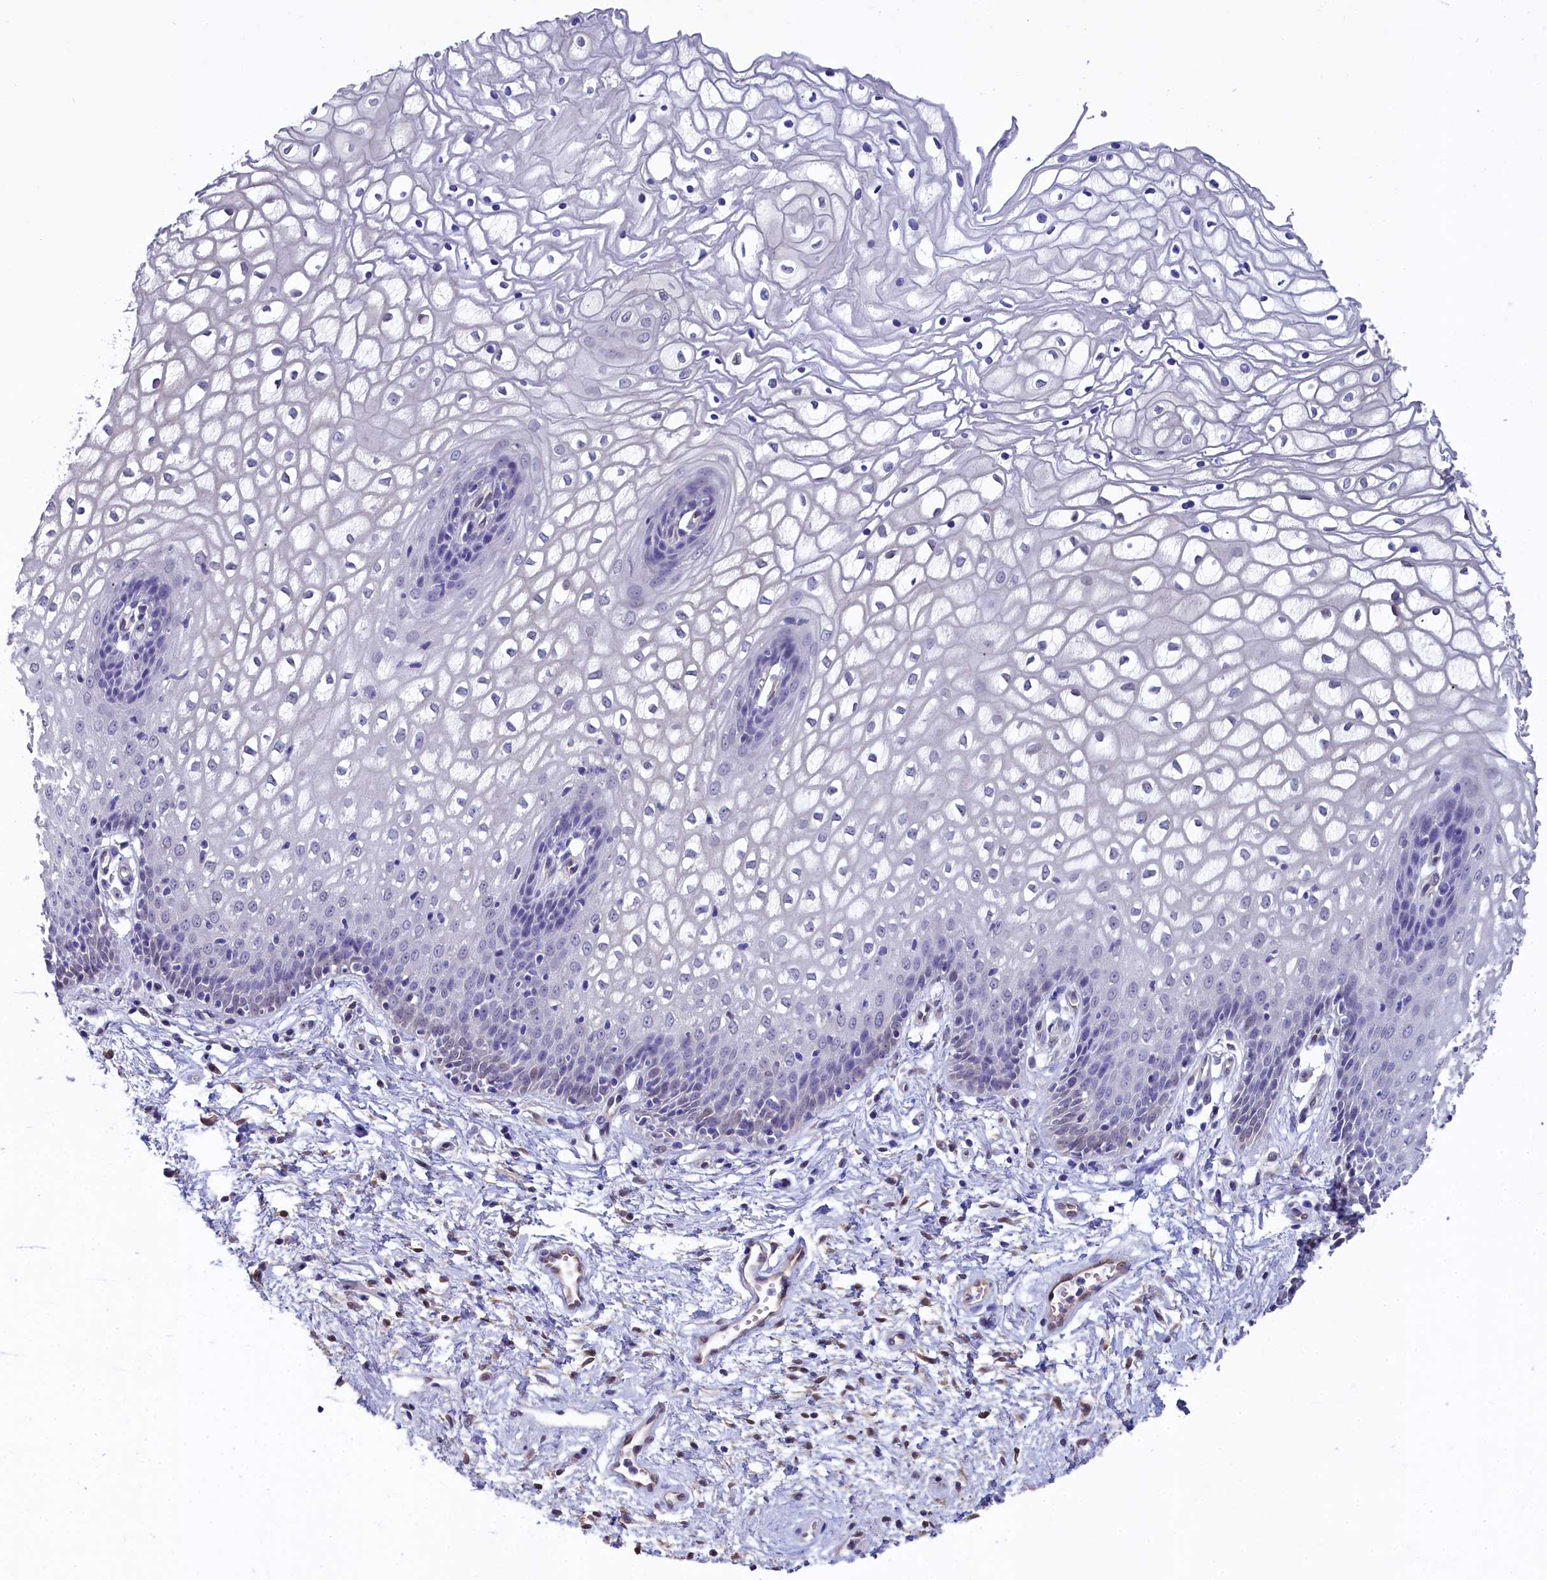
{"staining": {"intensity": "negative", "quantity": "none", "location": "none"}, "tissue": "vagina", "cell_type": "Squamous epithelial cells", "image_type": "normal", "snomed": [{"axis": "morphology", "description": "Normal tissue, NOS"}, {"axis": "topography", "description": "Vagina"}], "caption": "Squamous epithelial cells show no significant protein positivity in benign vagina. Brightfield microscopy of immunohistochemistry stained with DAB (3,3'-diaminobenzidine) (brown) and hematoxylin (blue), captured at high magnification.", "gene": "C11orf54", "patient": {"sex": "female", "age": 34}}